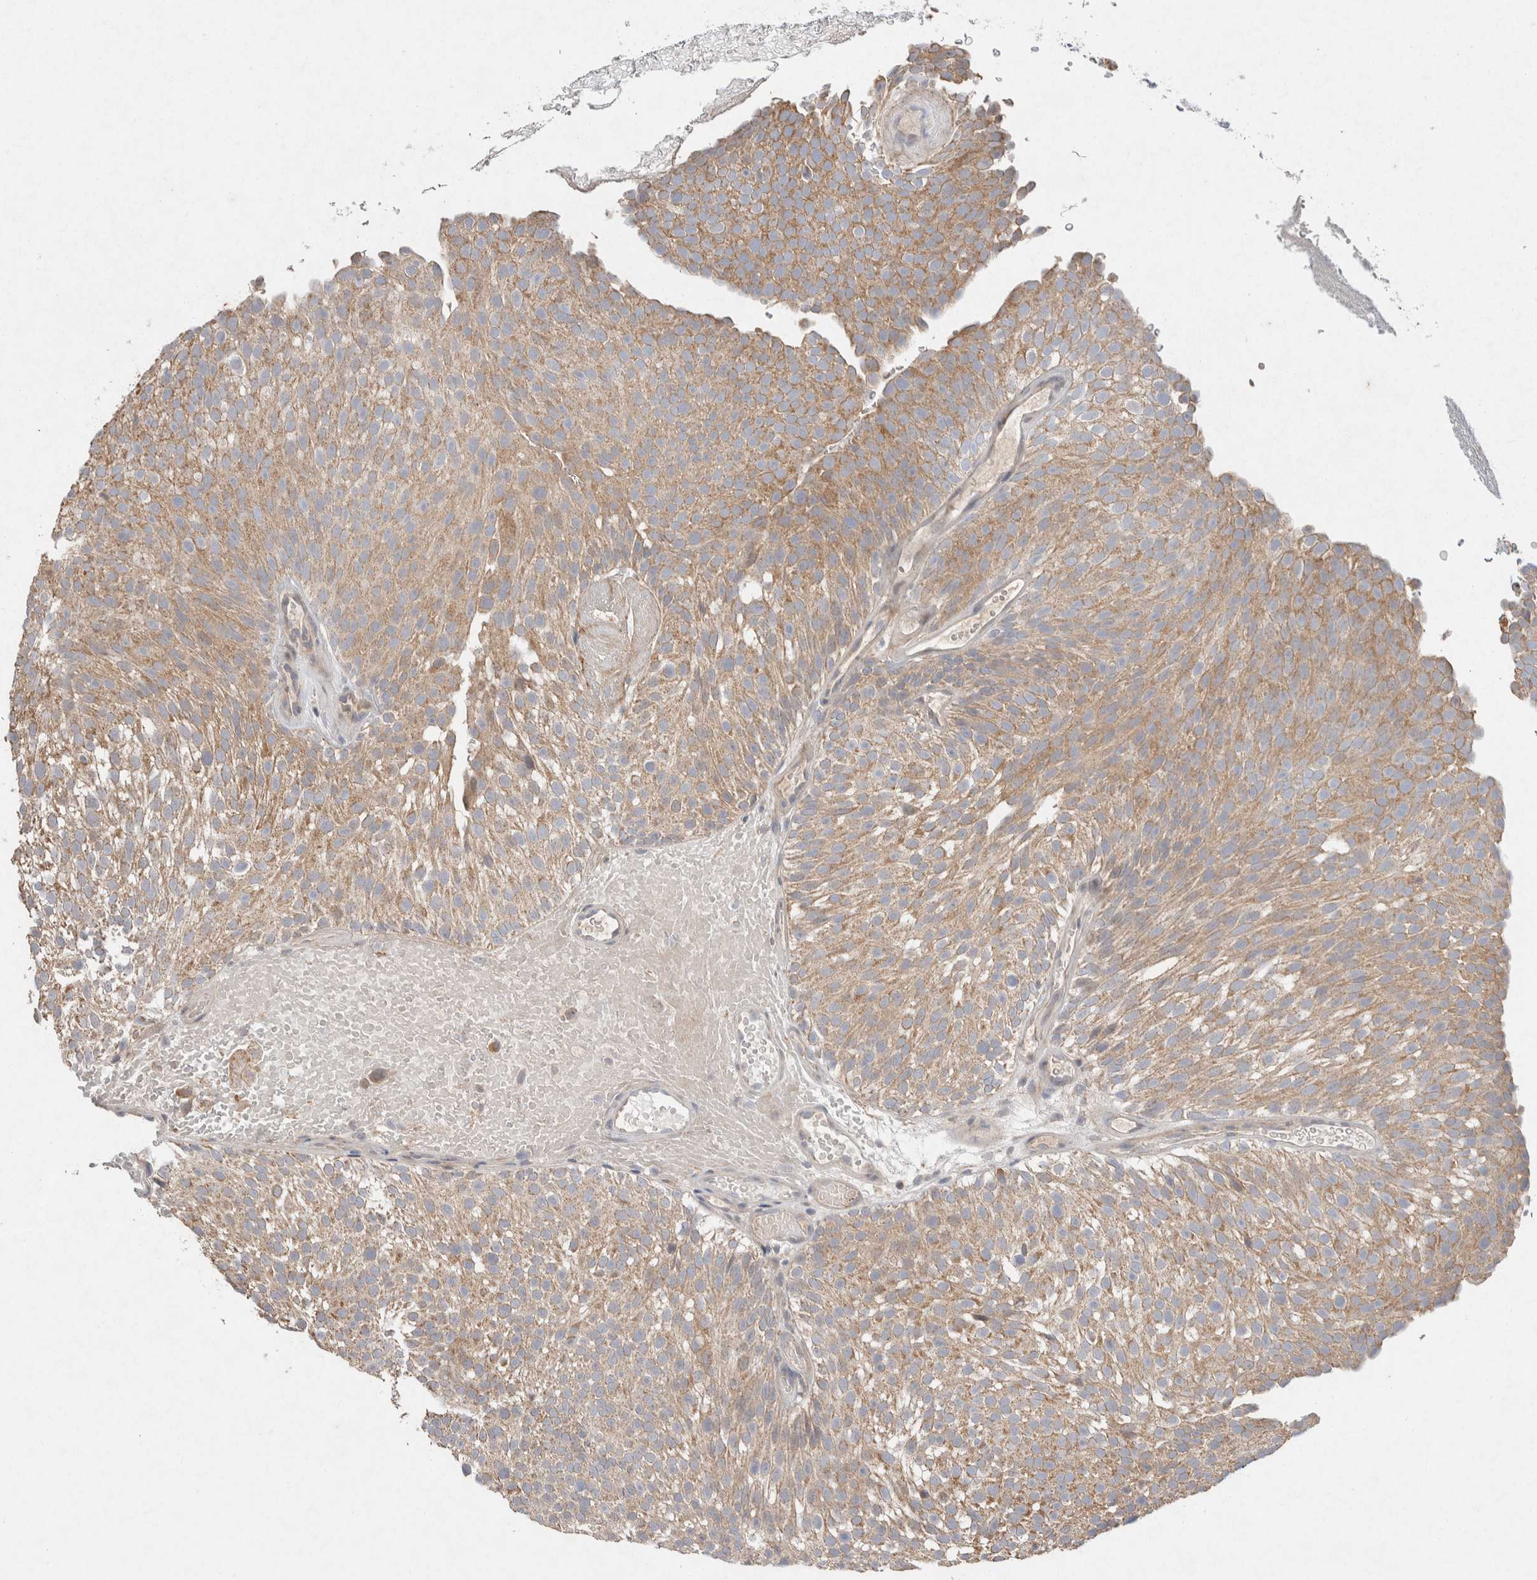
{"staining": {"intensity": "moderate", "quantity": ">75%", "location": "cytoplasmic/membranous"}, "tissue": "urothelial cancer", "cell_type": "Tumor cells", "image_type": "cancer", "snomed": [{"axis": "morphology", "description": "Urothelial carcinoma, Low grade"}, {"axis": "topography", "description": "Urinary bladder"}], "caption": "Low-grade urothelial carcinoma stained with a brown dye shows moderate cytoplasmic/membranous positive expression in approximately >75% of tumor cells.", "gene": "CMTM4", "patient": {"sex": "male", "age": 78}}